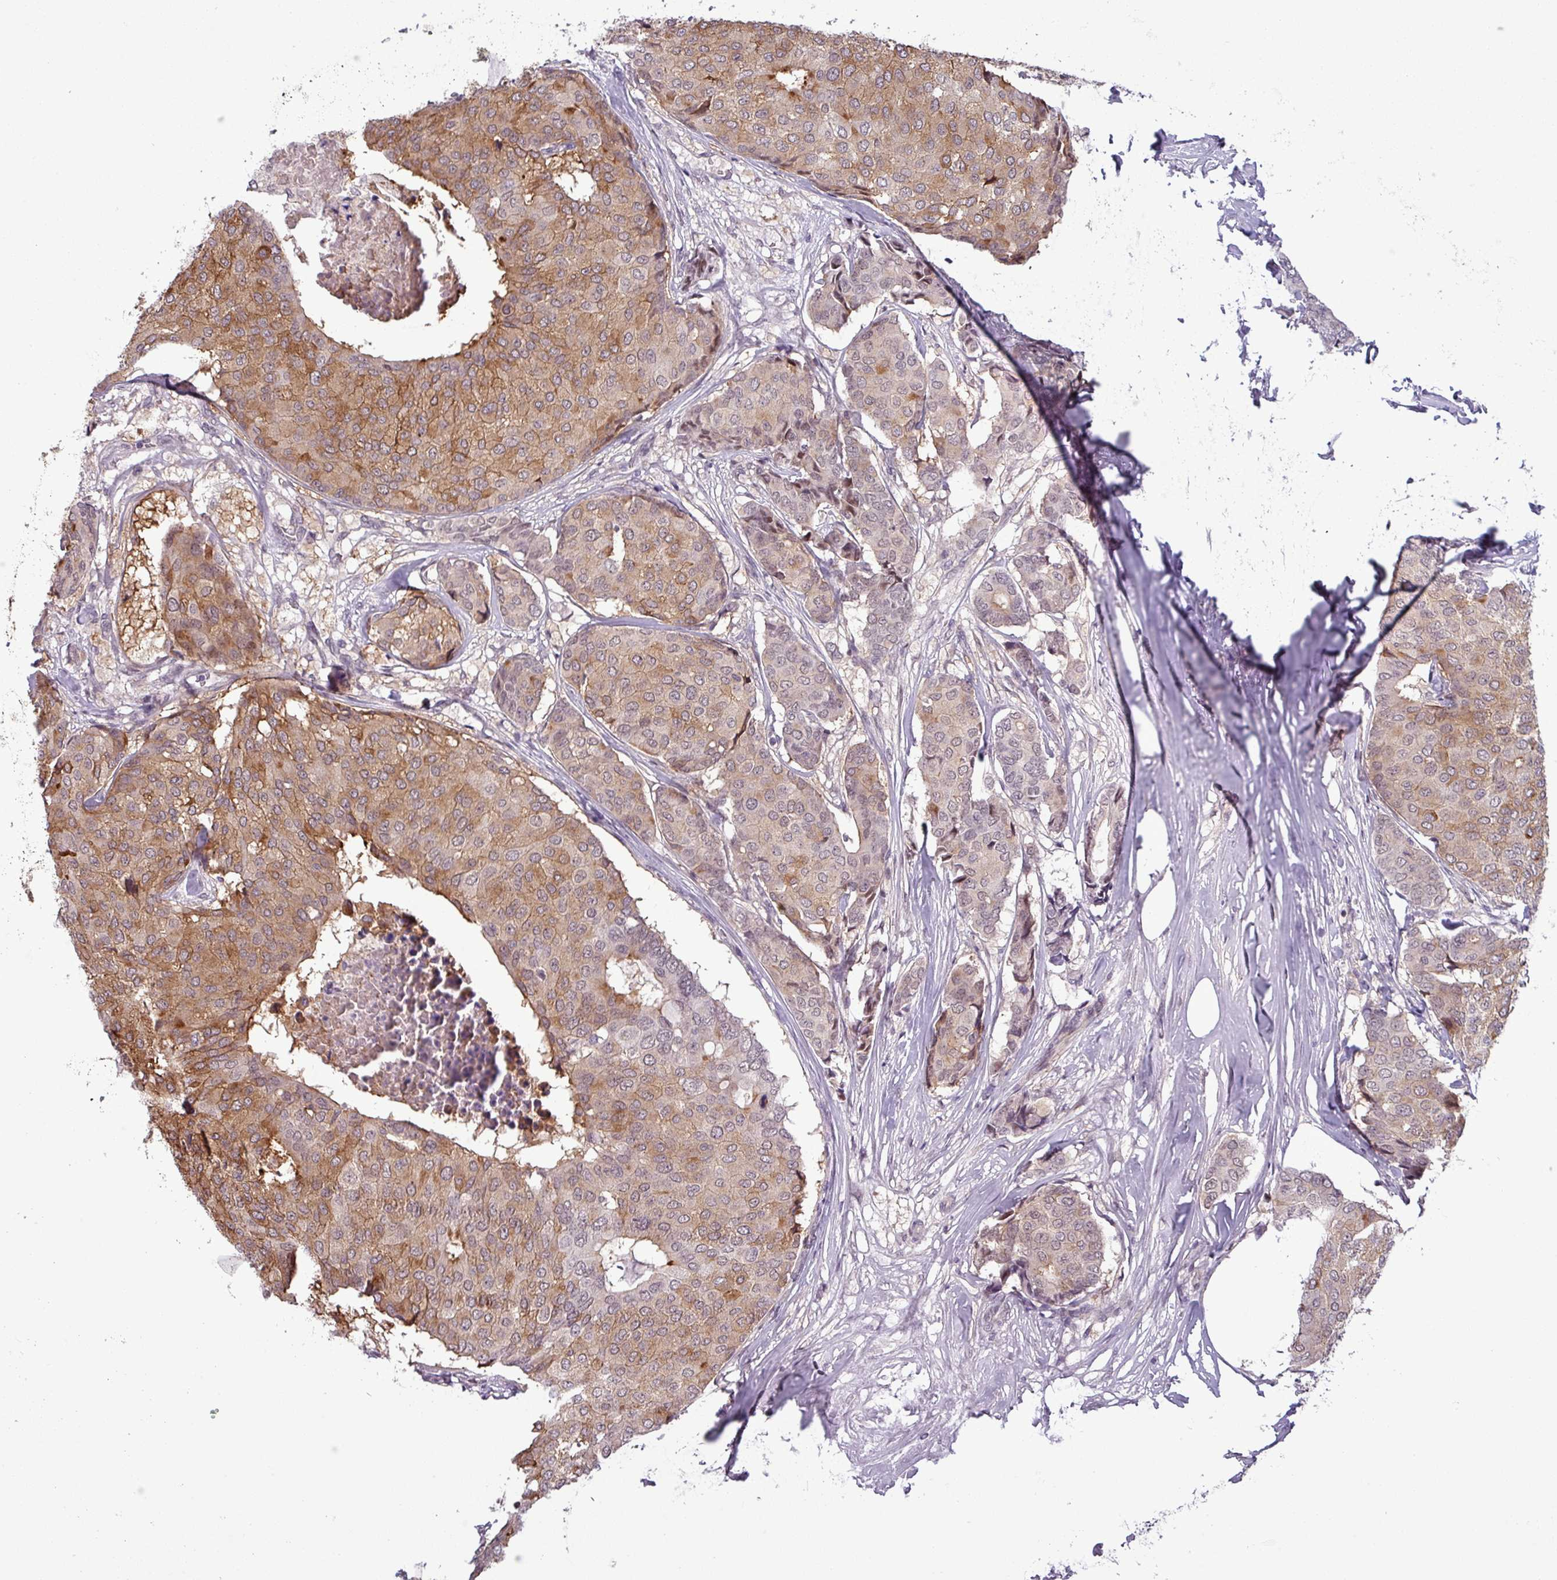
{"staining": {"intensity": "moderate", "quantity": "25%-75%", "location": "cytoplasmic/membranous,nuclear"}, "tissue": "breast cancer", "cell_type": "Tumor cells", "image_type": "cancer", "snomed": [{"axis": "morphology", "description": "Duct carcinoma"}, {"axis": "topography", "description": "Breast"}], "caption": "A brown stain labels moderate cytoplasmic/membranous and nuclear staining of a protein in breast cancer (invasive ductal carcinoma) tumor cells.", "gene": "NPFFR1", "patient": {"sex": "female", "age": 75}}